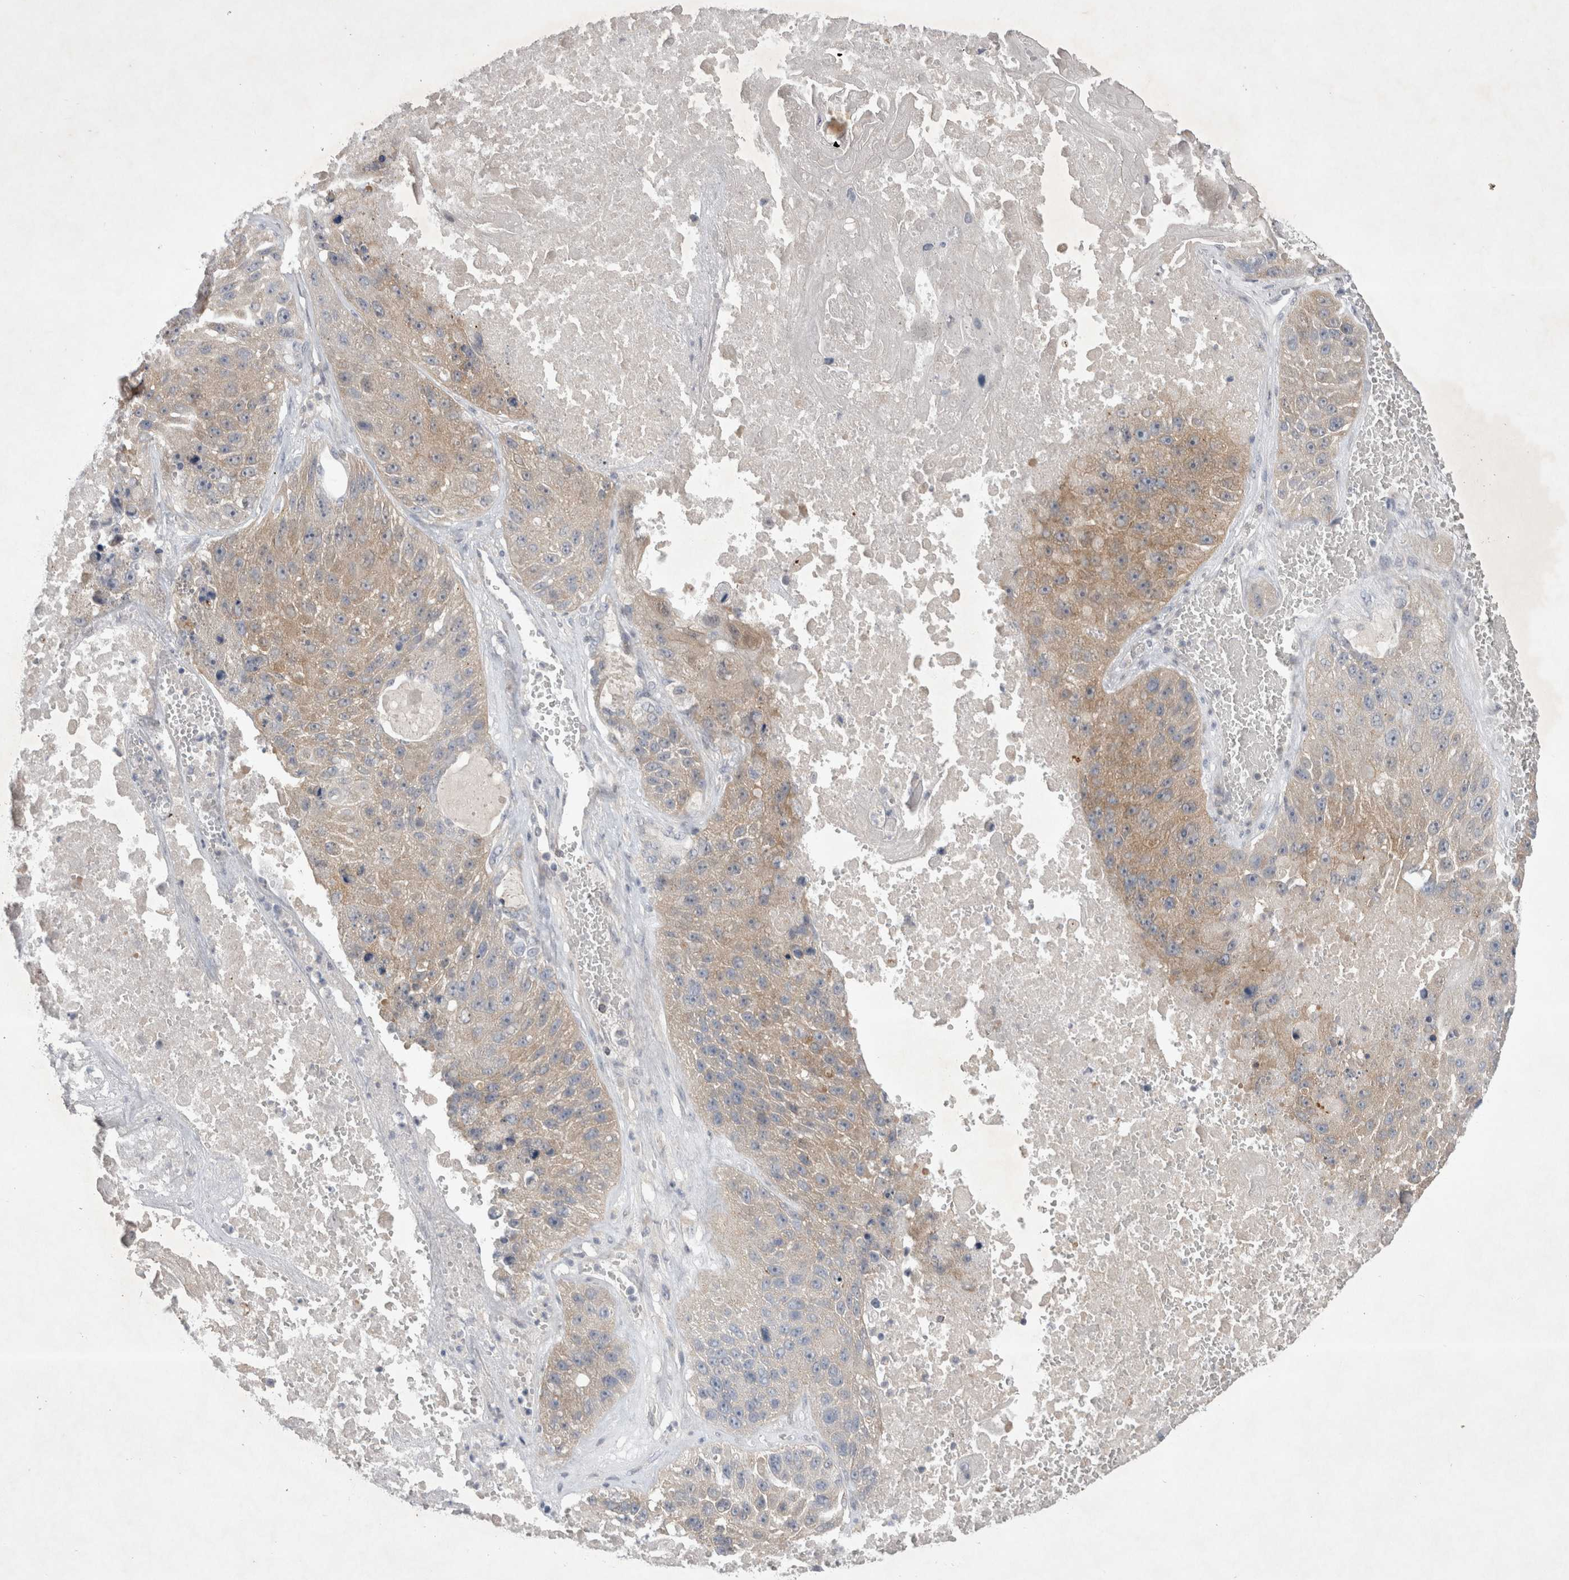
{"staining": {"intensity": "weak", "quantity": ">75%", "location": "cytoplasmic/membranous"}, "tissue": "lung cancer", "cell_type": "Tumor cells", "image_type": "cancer", "snomed": [{"axis": "morphology", "description": "Squamous cell carcinoma, NOS"}, {"axis": "topography", "description": "Lung"}], "caption": "IHC of human lung cancer shows low levels of weak cytoplasmic/membranous positivity in about >75% of tumor cells.", "gene": "SRD5A3", "patient": {"sex": "male", "age": 61}}